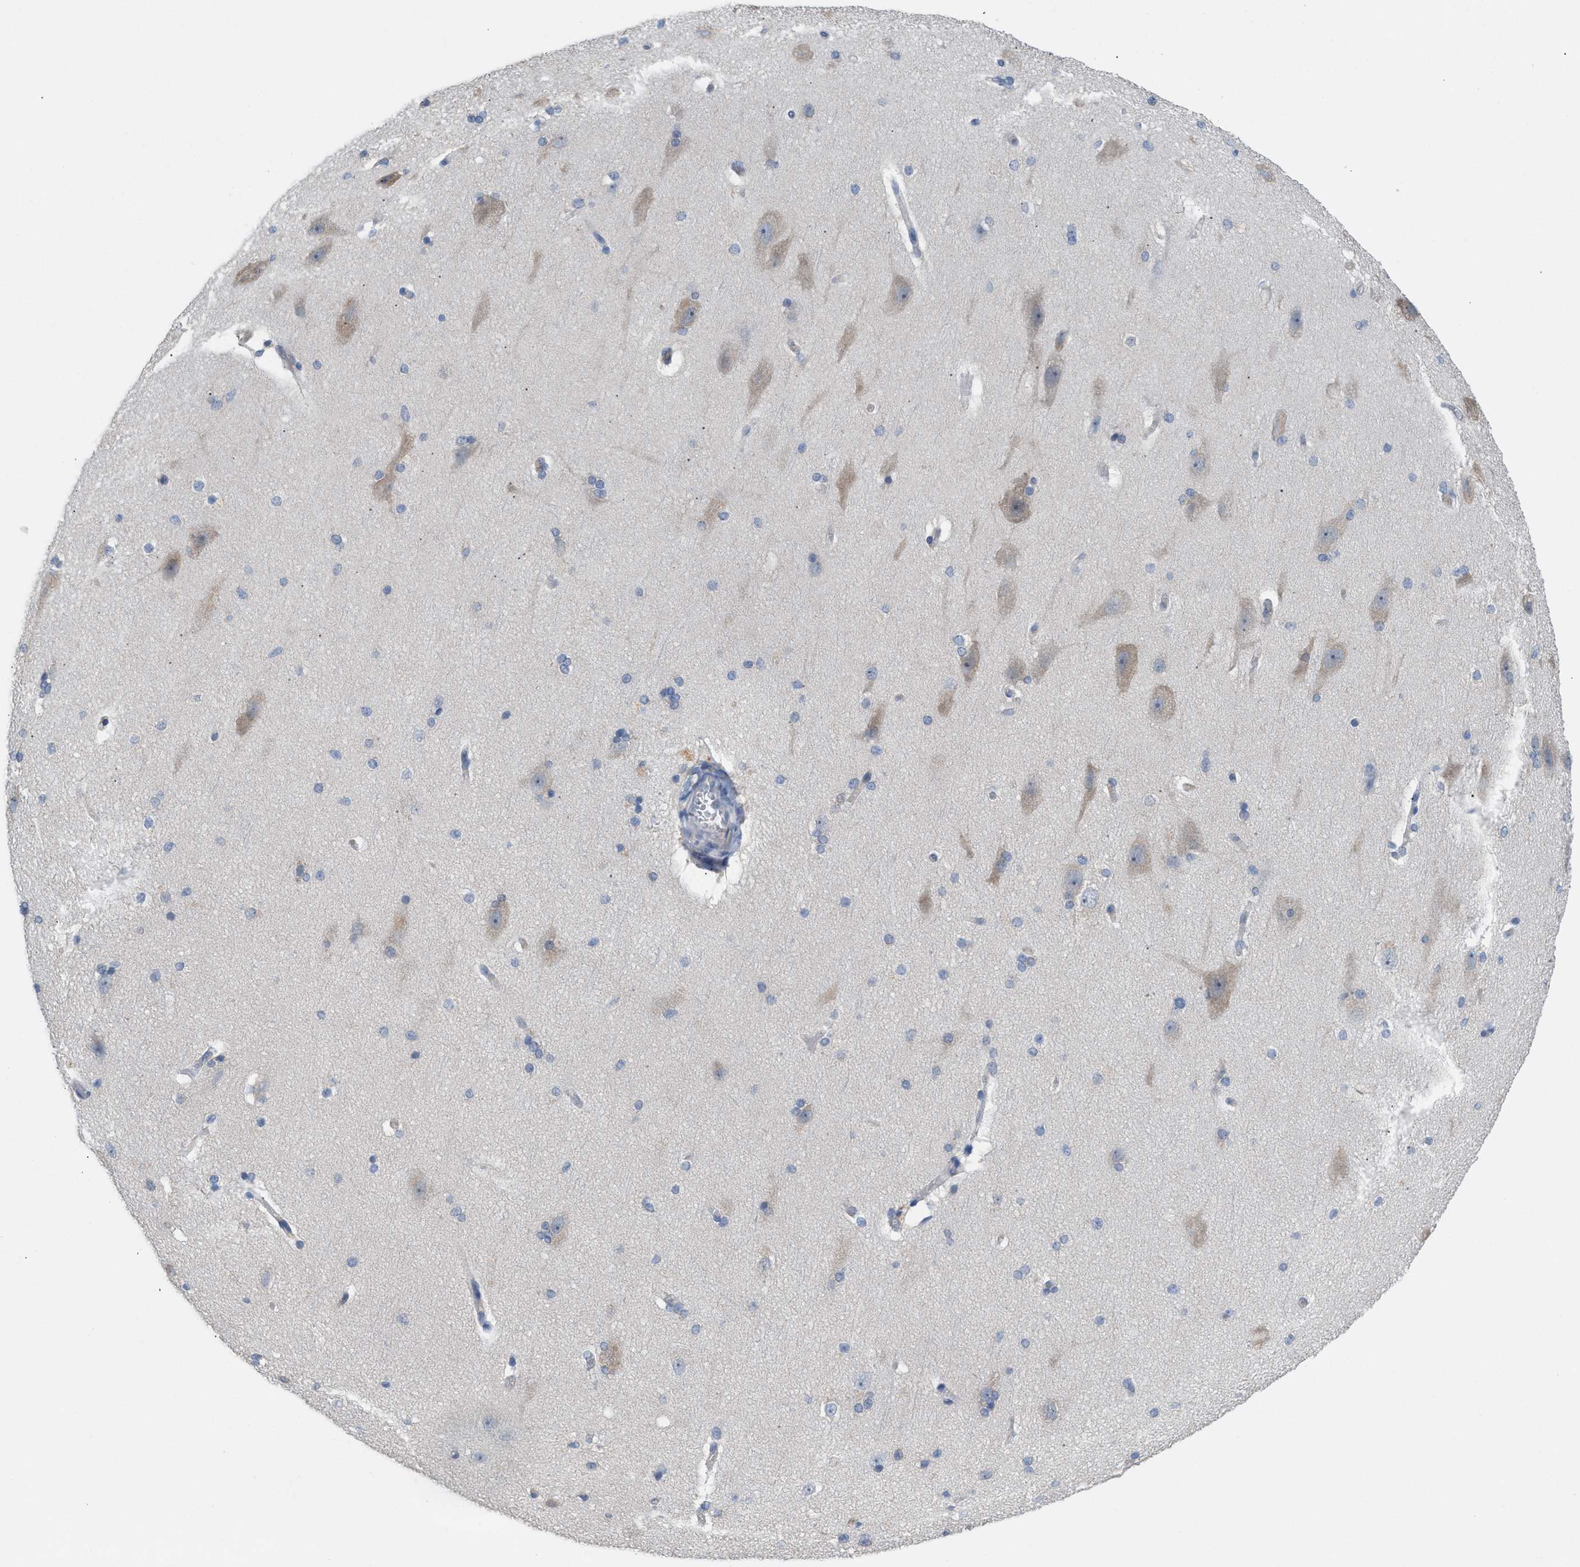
{"staining": {"intensity": "negative", "quantity": "none", "location": "none"}, "tissue": "cerebral cortex", "cell_type": "Endothelial cells", "image_type": "normal", "snomed": [{"axis": "morphology", "description": "Normal tissue, NOS"}, {"axis": "topography", "description": "Cerebral cortex"}, {"axis": "topography", "description": "Hippocampus"}], "caption": "A photomicrograph of cerebral cortex stained for a protein shows no brown staining in endothelial cells.", "gene": "UBAP2", "patient": {"sex": "female", "age": 19}}